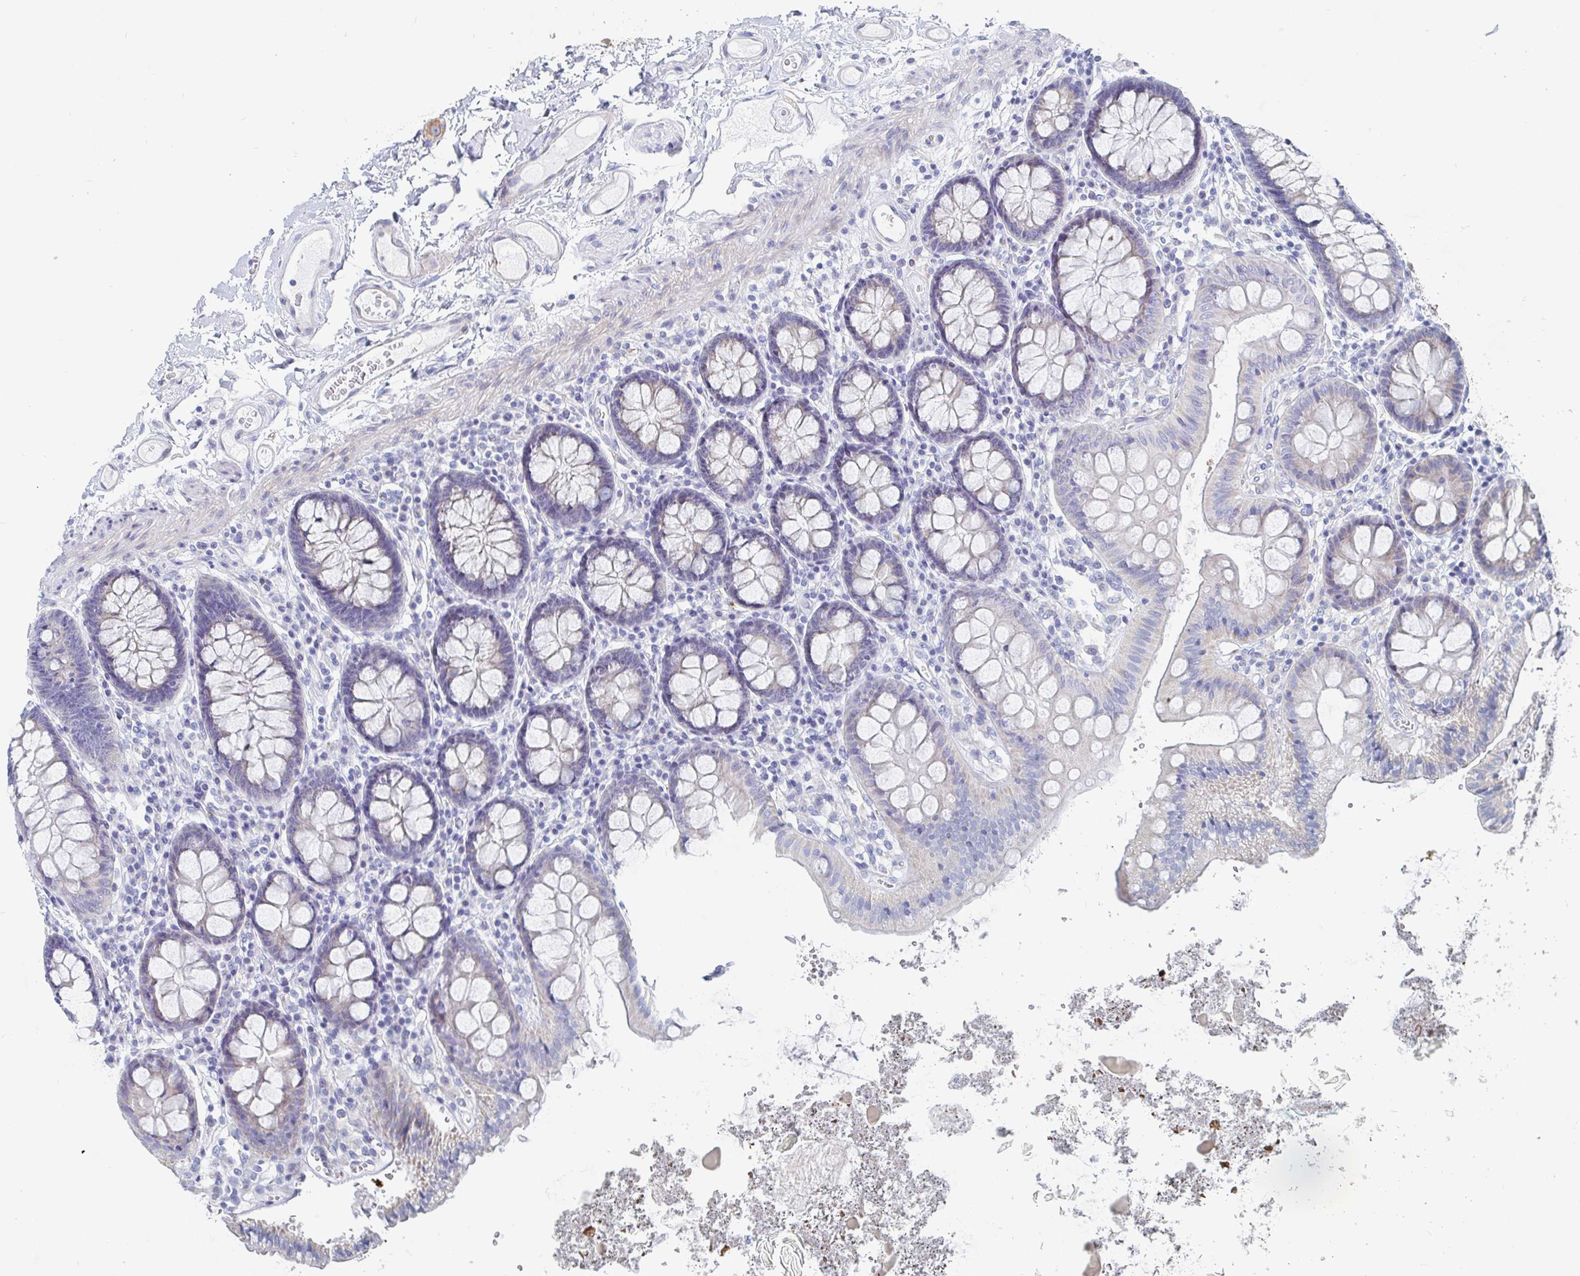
{"staining": {"intensity": "negative", "quantity": "none", "location": "none"}, "tissue": "colon", "cell_type": "Endothelial cells", "image_type": "normal", "snomed": [{"axis": "morphology", "description": "Normal tissue, NOS"}, {"axis": "topography", "description": "Colon"}], "caption": "Immunohistochemistry (IHC) of unremarkable human colon shows no positivity in endothelial cells.", "gene": "PACSIN1", "patient": {"sex": "male", "age": 84}}